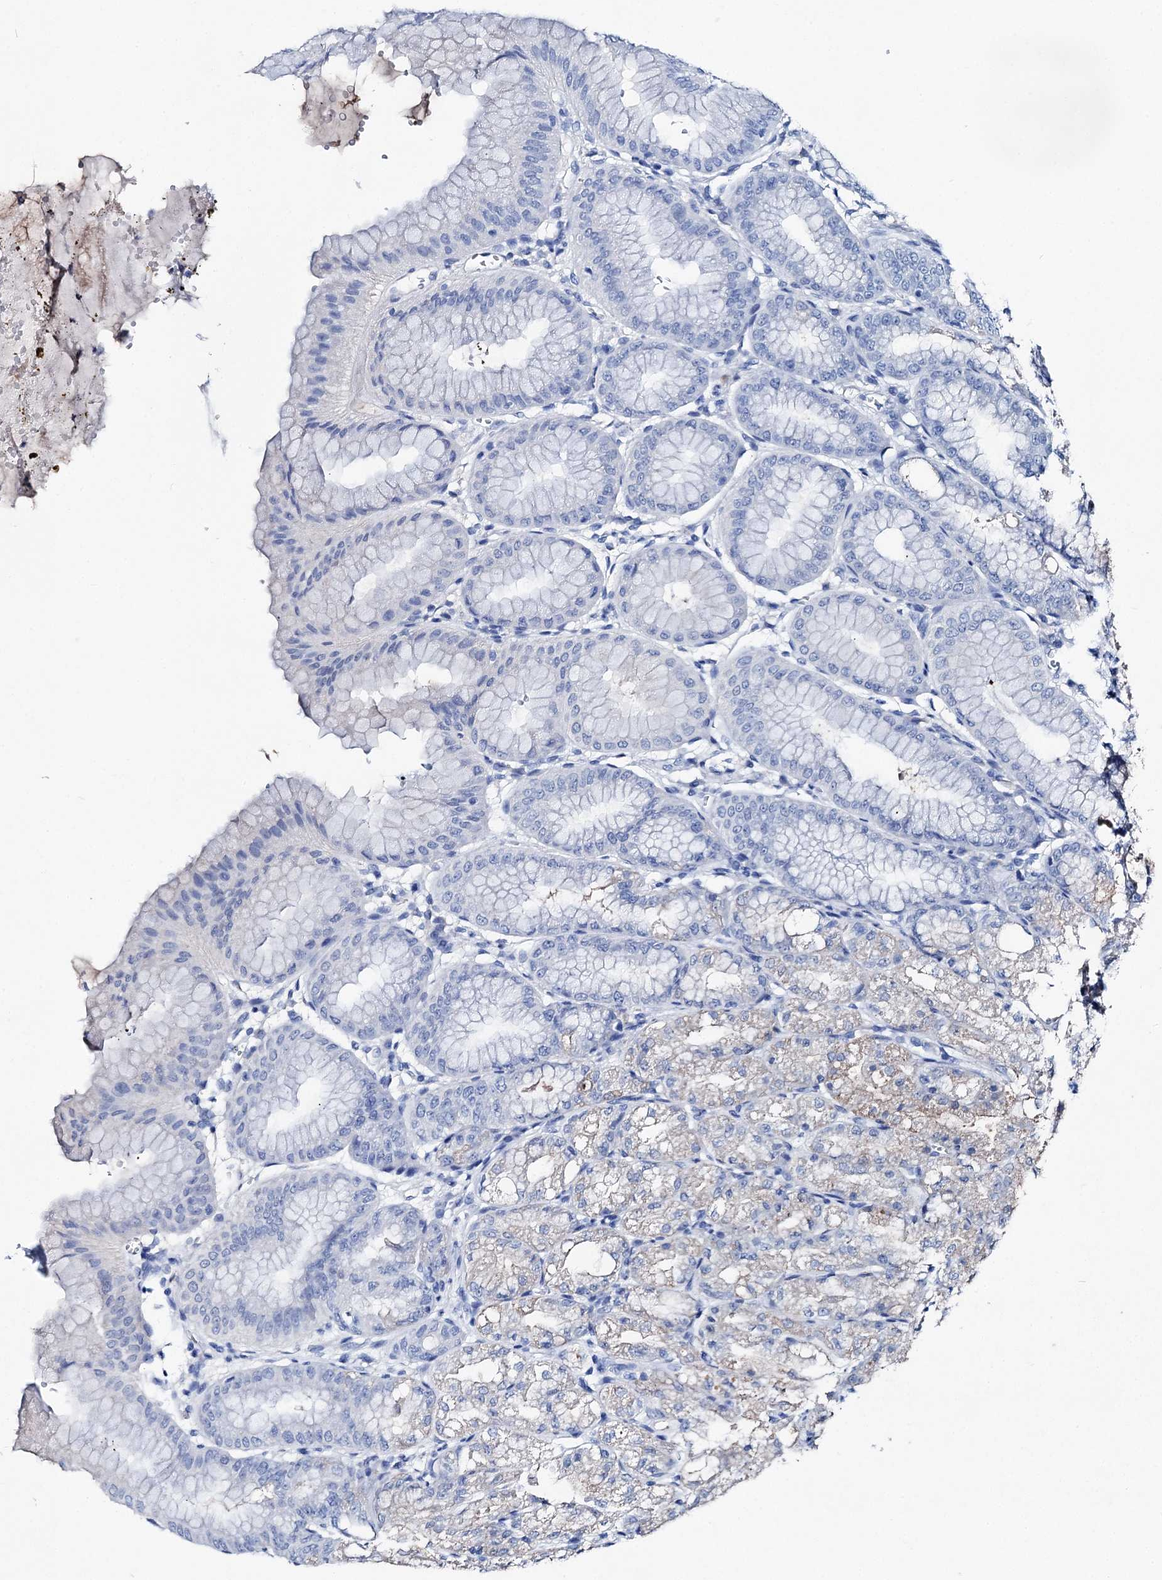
{"staining": {"intensity": "weak", "quantity": "<25%", "location": "cytoplasmic/membranous"}, "tissue": "stomach", "cell_type": "Glandular cells", "image_type": "normal", "snomed": [{"axis": "morphology", "description": "Normal tissue, NOS"}, {"axis": "topography", "description": "Stomach, lower"}], "caption": "This is an IHC photomicrograph of unremarkable human stomach. There is no positivity in glandular cells.", "gene": "BRINP1", "patient": {"sex": "male", "age": 71}}